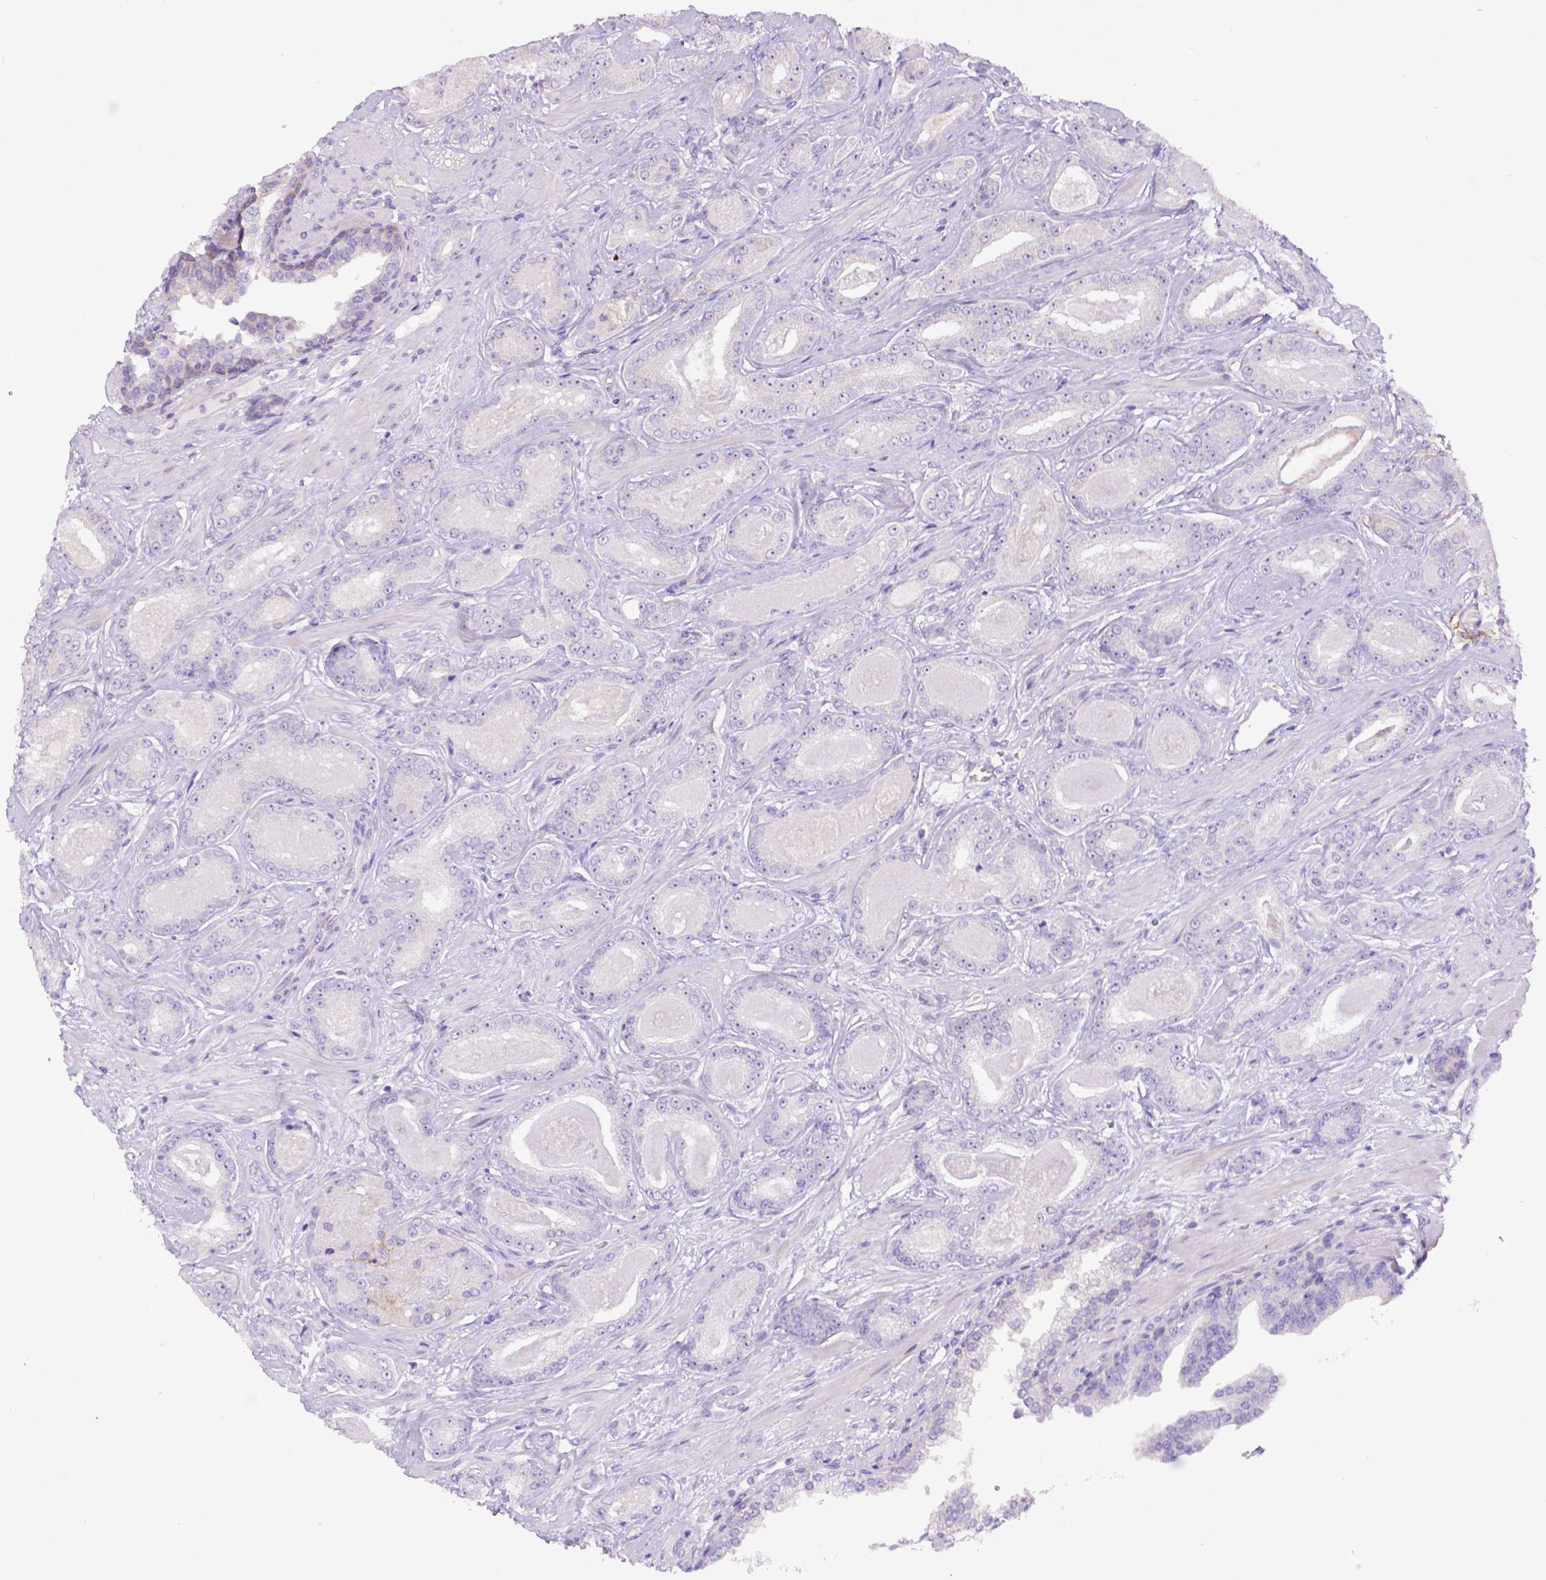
{"staining": {"intensity": "negative", "quantity": "none", "location": "none"}, "tissue": "prostate cancer", "cell_type": "Tumor cells", "image_type": "cancer", "snomed": [{"axis": "morphology", "description": "Adenocarcinoma, Low grade"}, {"axis": "topography", "description": "Prostate"}], "caption": "High magnification brightfield microscopy of prostate low-grade adenocarcinoma stained with DAB (brown) and counterstained with hematoxylin (blue): tumor cells show no significant expression. (DAB (3,3'-diaminobenzidine) IHC with hematoxylin counter stain).", "gene": "CD40", "patient": {"sex": "male", "age": 61}}